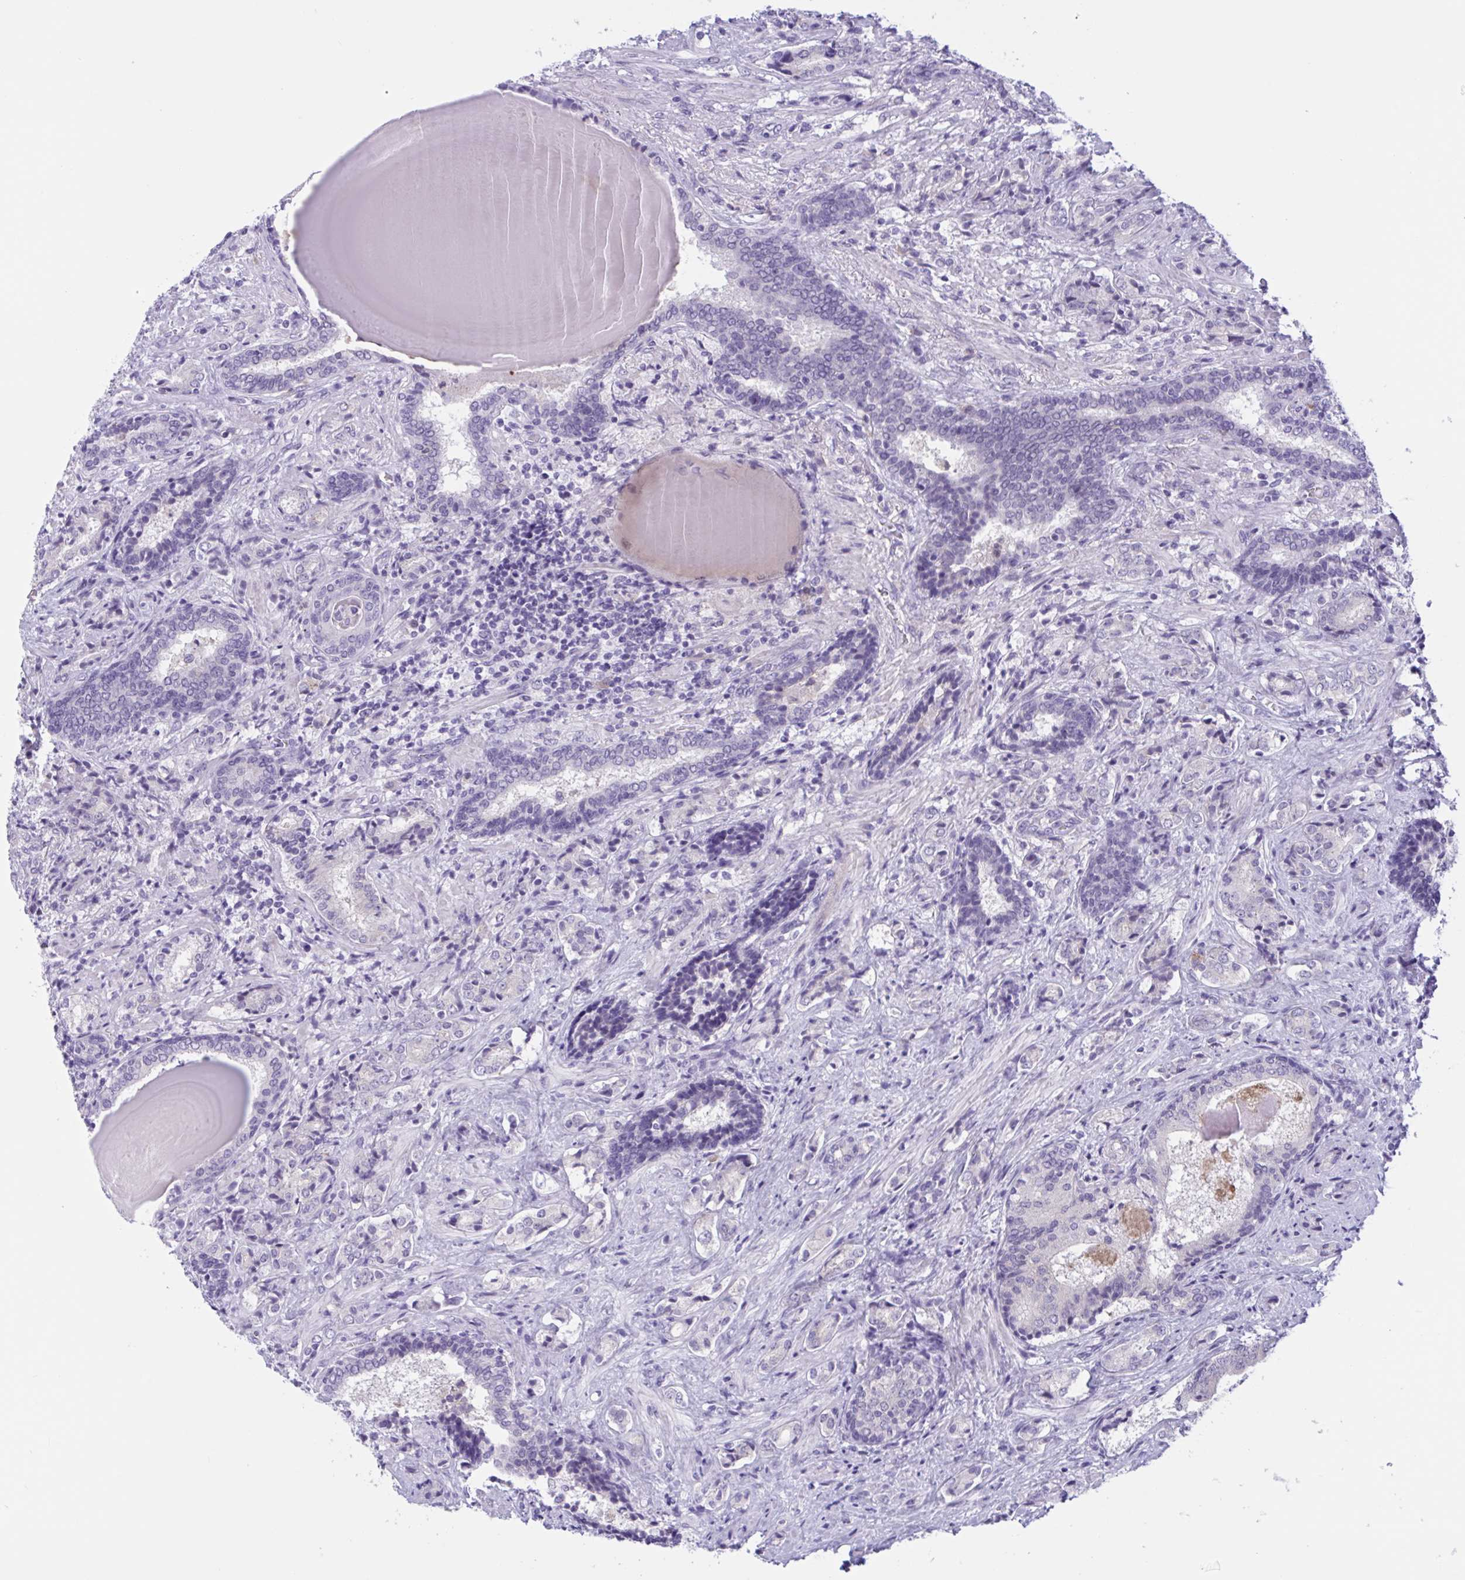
{"staining": {"intensity": "negative", "quantity": "none", "location": "none"}, "tissue": "prostate cancer", "cell_type": "Tumor cells", "image_type": "cancer", "snomed": [{"axis": "morphology", "description": "Adenocarcinoma, High grade"}, {"axis": "topography", "description": "Prostate"}], "caption": "DAB immunohistochemical staining of prostate high-grade adenocarcinoma displays no significant positivity in tumor cells.", "gene": "WNT9B", "patient": {"sex": "male", "age": 62}}